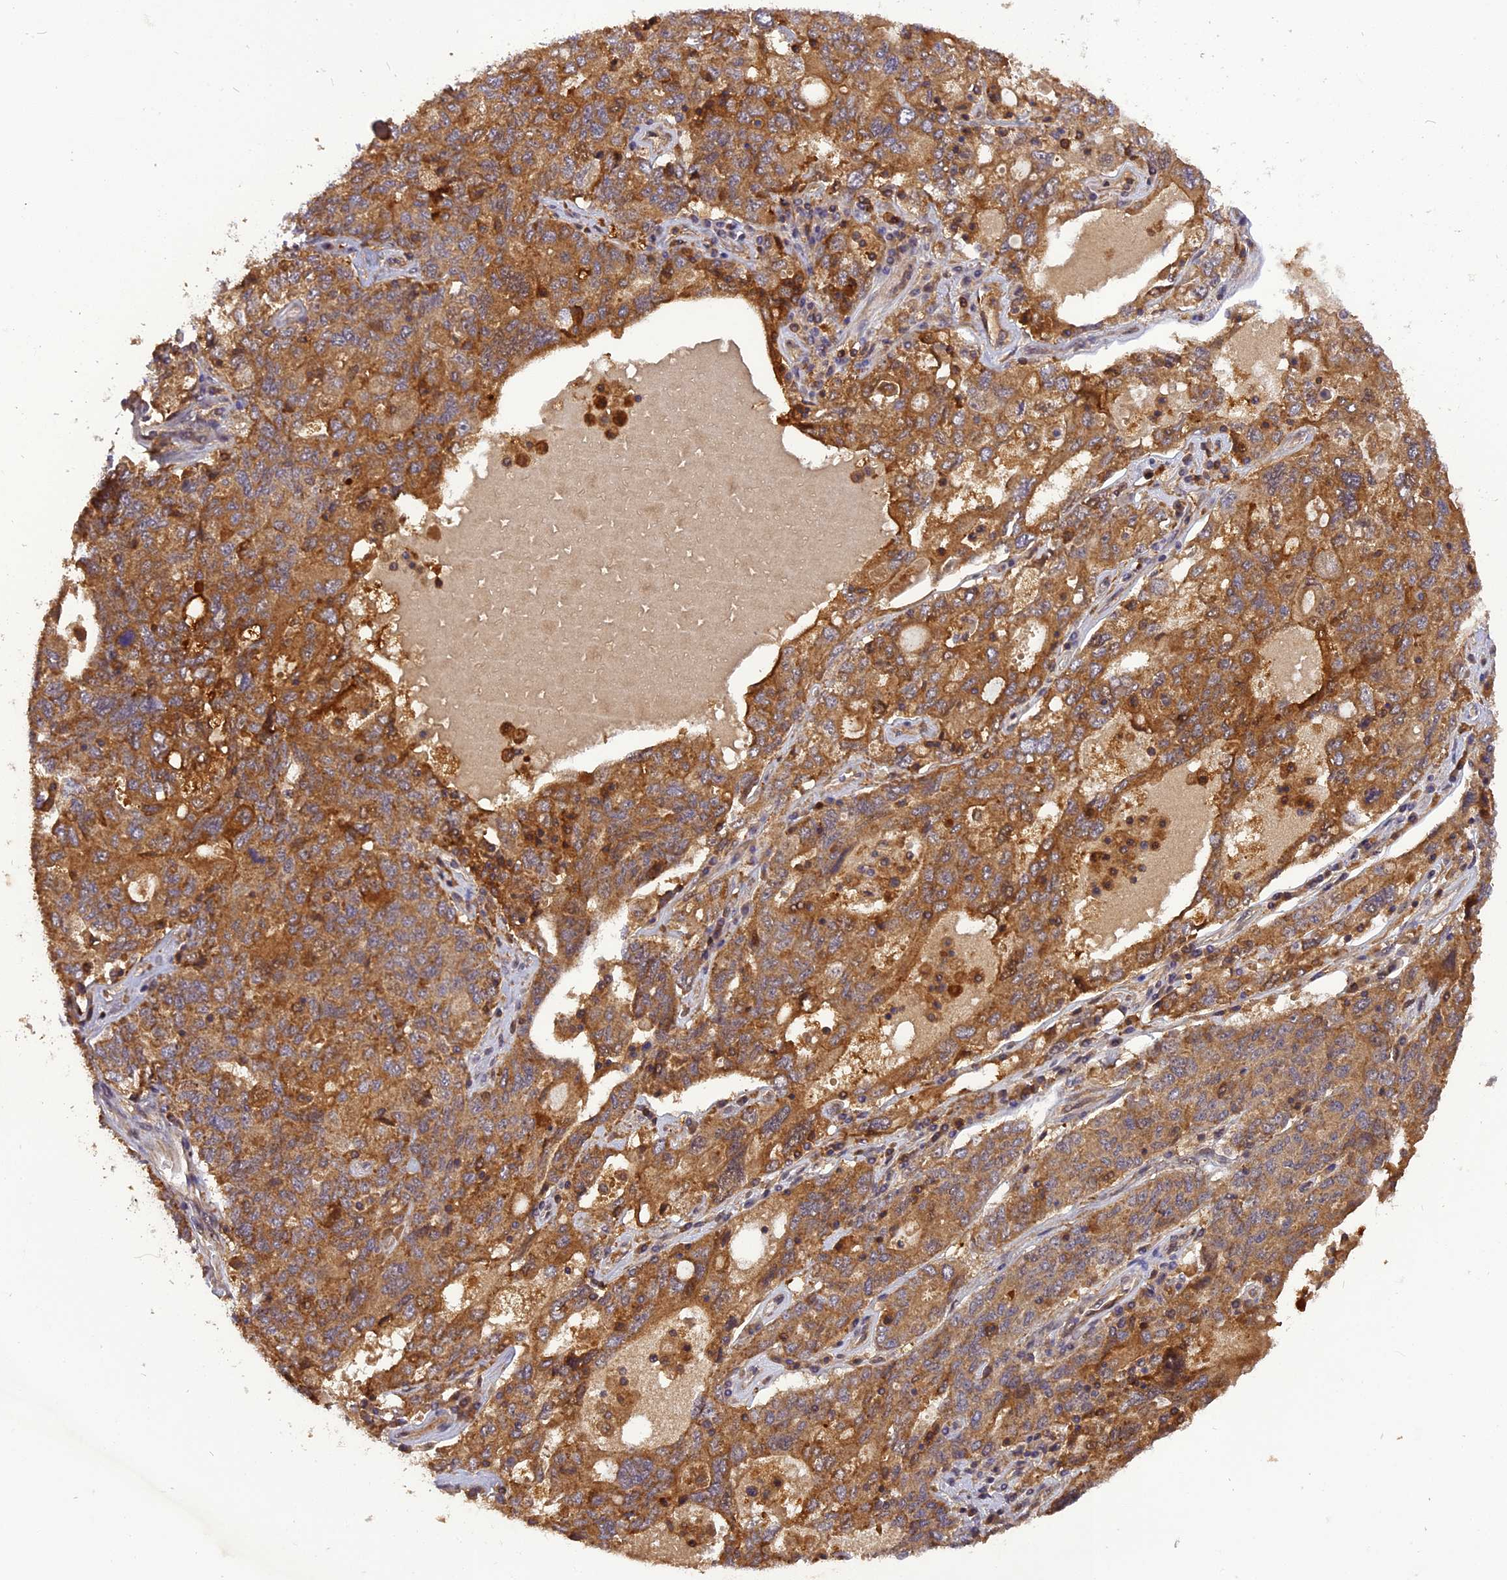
{"staining": {"intensity": "strong", "quantity": ">75%", "location": "cytoplasmic/membranous"}, "tissue": "ovarian cancer", "cell_type": "Tumor cells", "image_type": "cancer", "snomed": [{"axis": "morphology", "description": "Carcinoma, endometroid"}, {"axis": "topography", "description": "Ovary"}], "caption": "Immunohistochemistry (IHC) histopathology image of human ovarian endometroid carcinoma stained for a protein (brown), which exhibits high levels of strong cytoplasmic/membranous staining in approximately >75% of tumor cells.", "gene": "STOML1", "patient": {"sex": "female", "age": 62}}